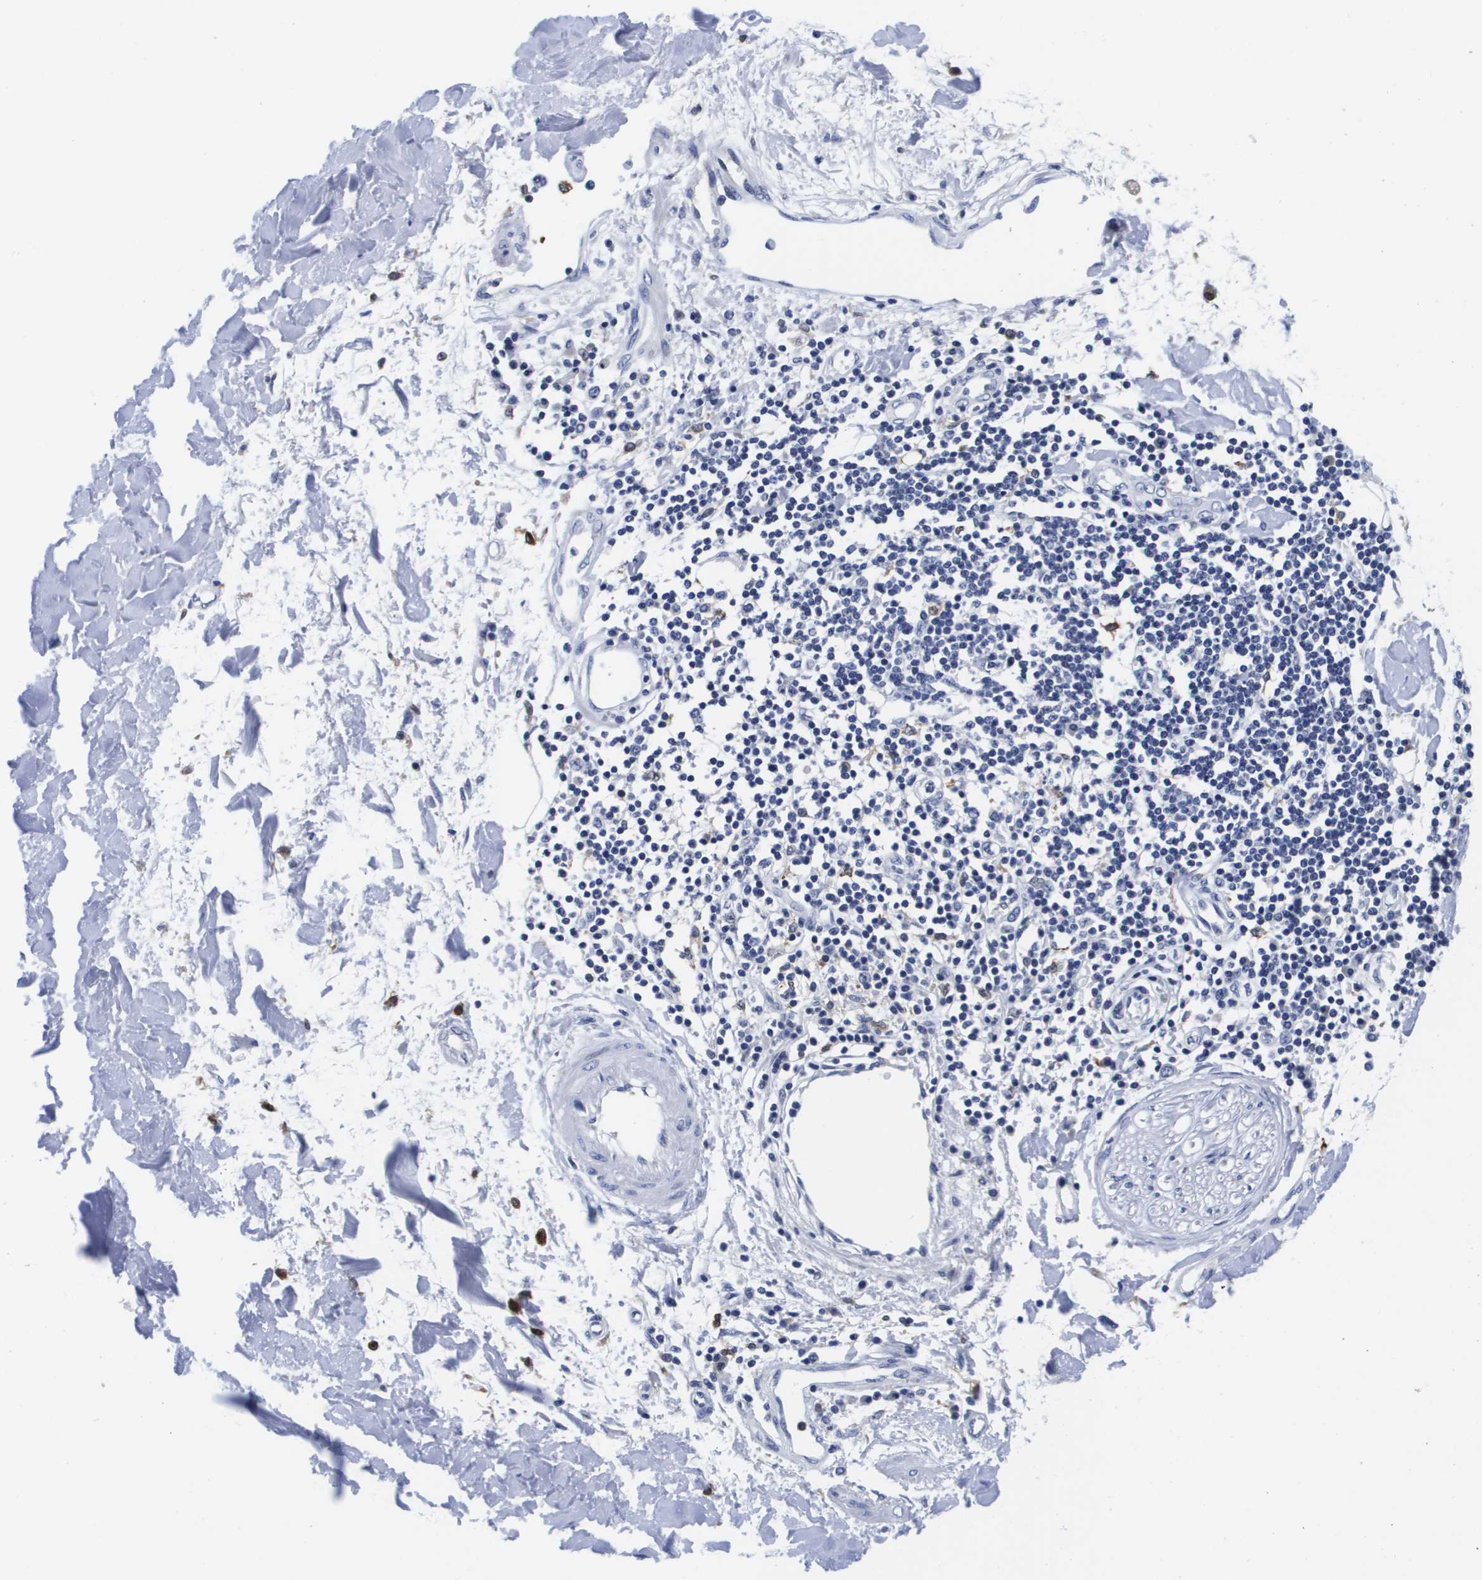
{"staining": {"intensity": "negative", "quantity": "none", "location": "none"}, "tissue": "adipose tissue", "cell_type": "Adipocytes", "image_type": "normal", "snomed": [{"axis": "morphology", "description": "Squamous cell carcinoma, NOS"}, {"axis": "topography", "description": "Skin"}], "caption": "Image shows no protein expression in adipocytes of normal adipose tissue.", "gene": "HMOX1", "patient": {"sex": "male", "age": 83}}